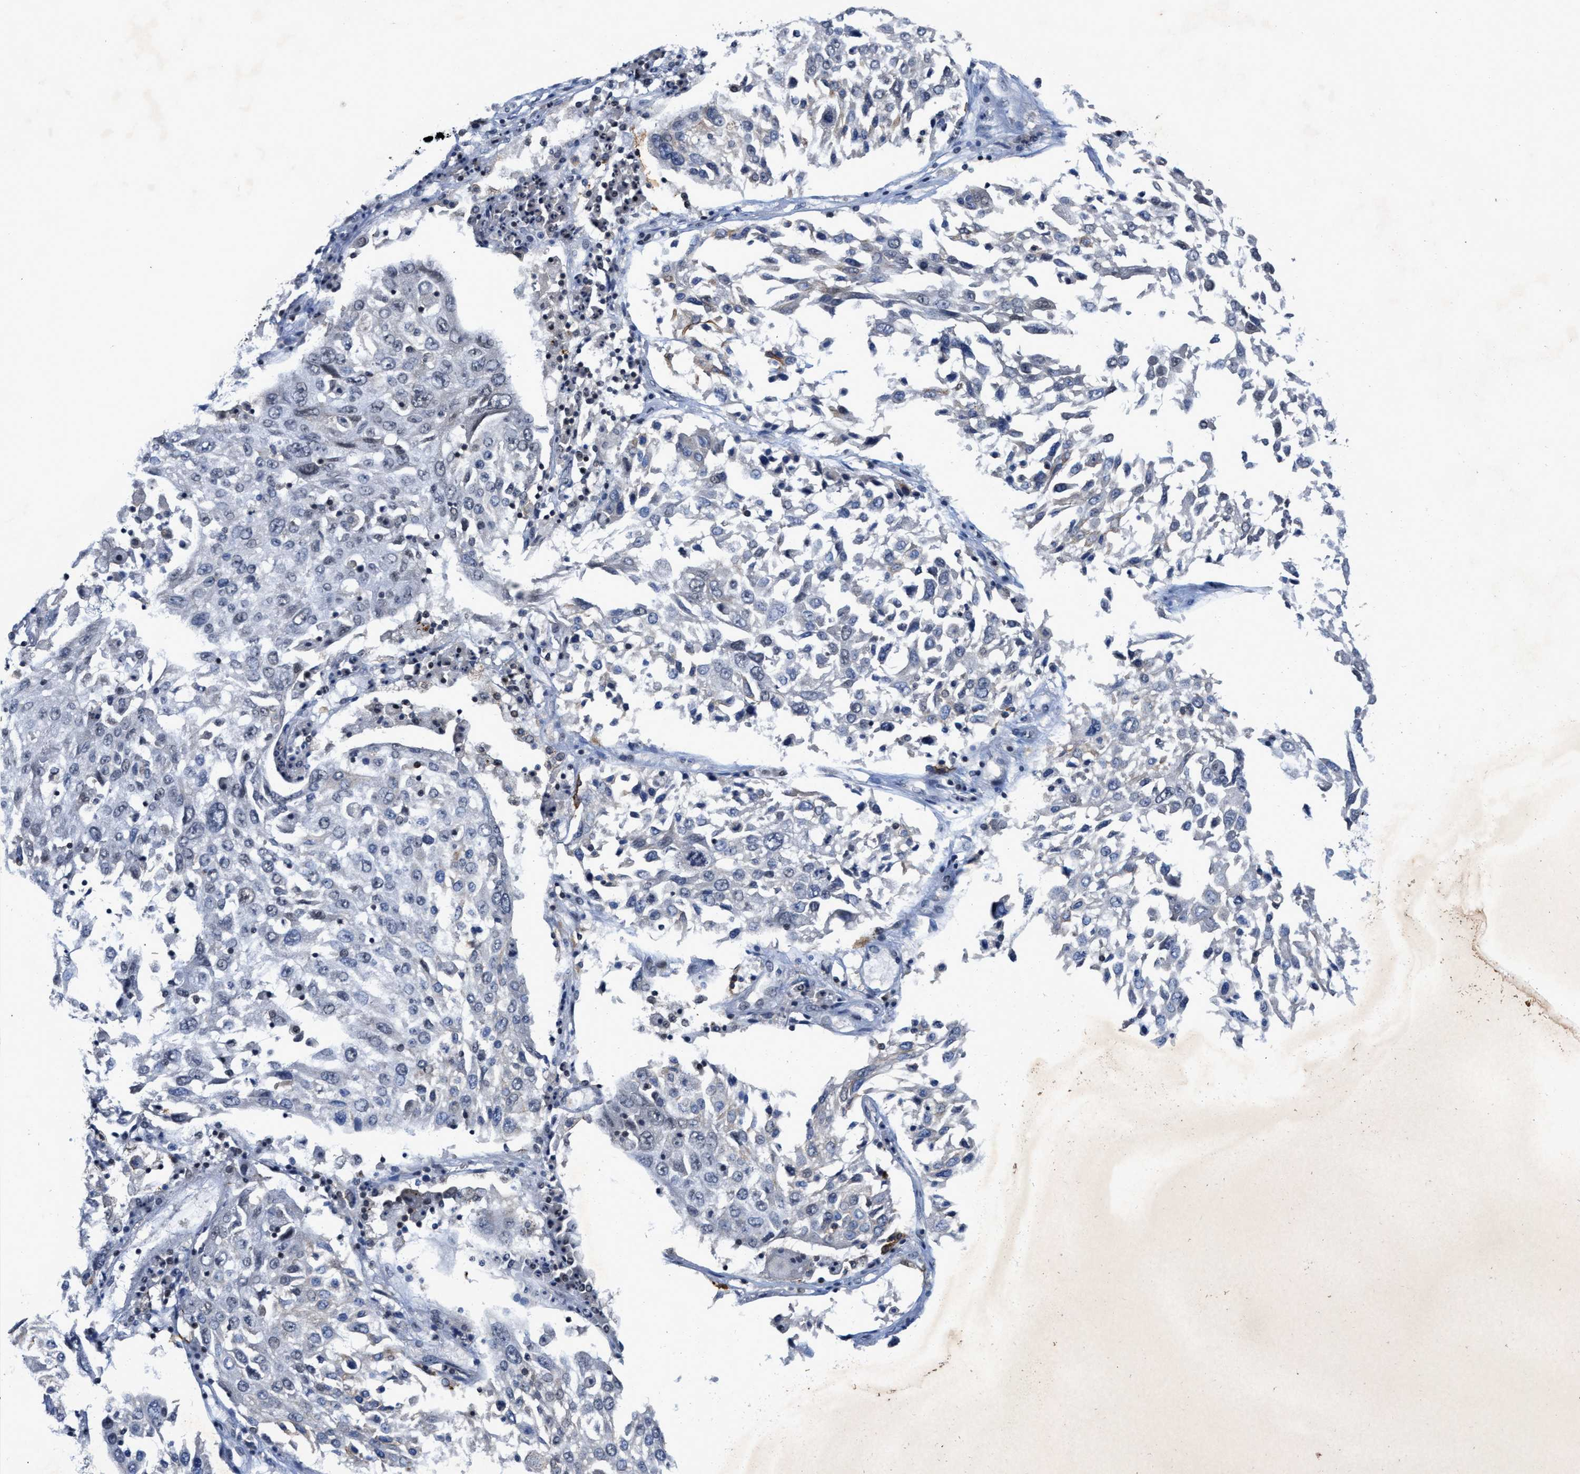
{"staining": {"intensity": "negative", "quantity": "none", "location": "none"}, "tissue": "lung cancer", "cell_type": "Tumor cells", "image_type": "cancer", "snomed": [{"axis": "morphology", "description": "Squamous cell carcinoma, NOS"}, {"axis": "topography", "description": "Lung"}], "caption": "Tumor cells show no significant positivity in squamous cell carcinoma (lung).", "gene": "FGD3", "patient": {"sex": "male", "age": 65}}